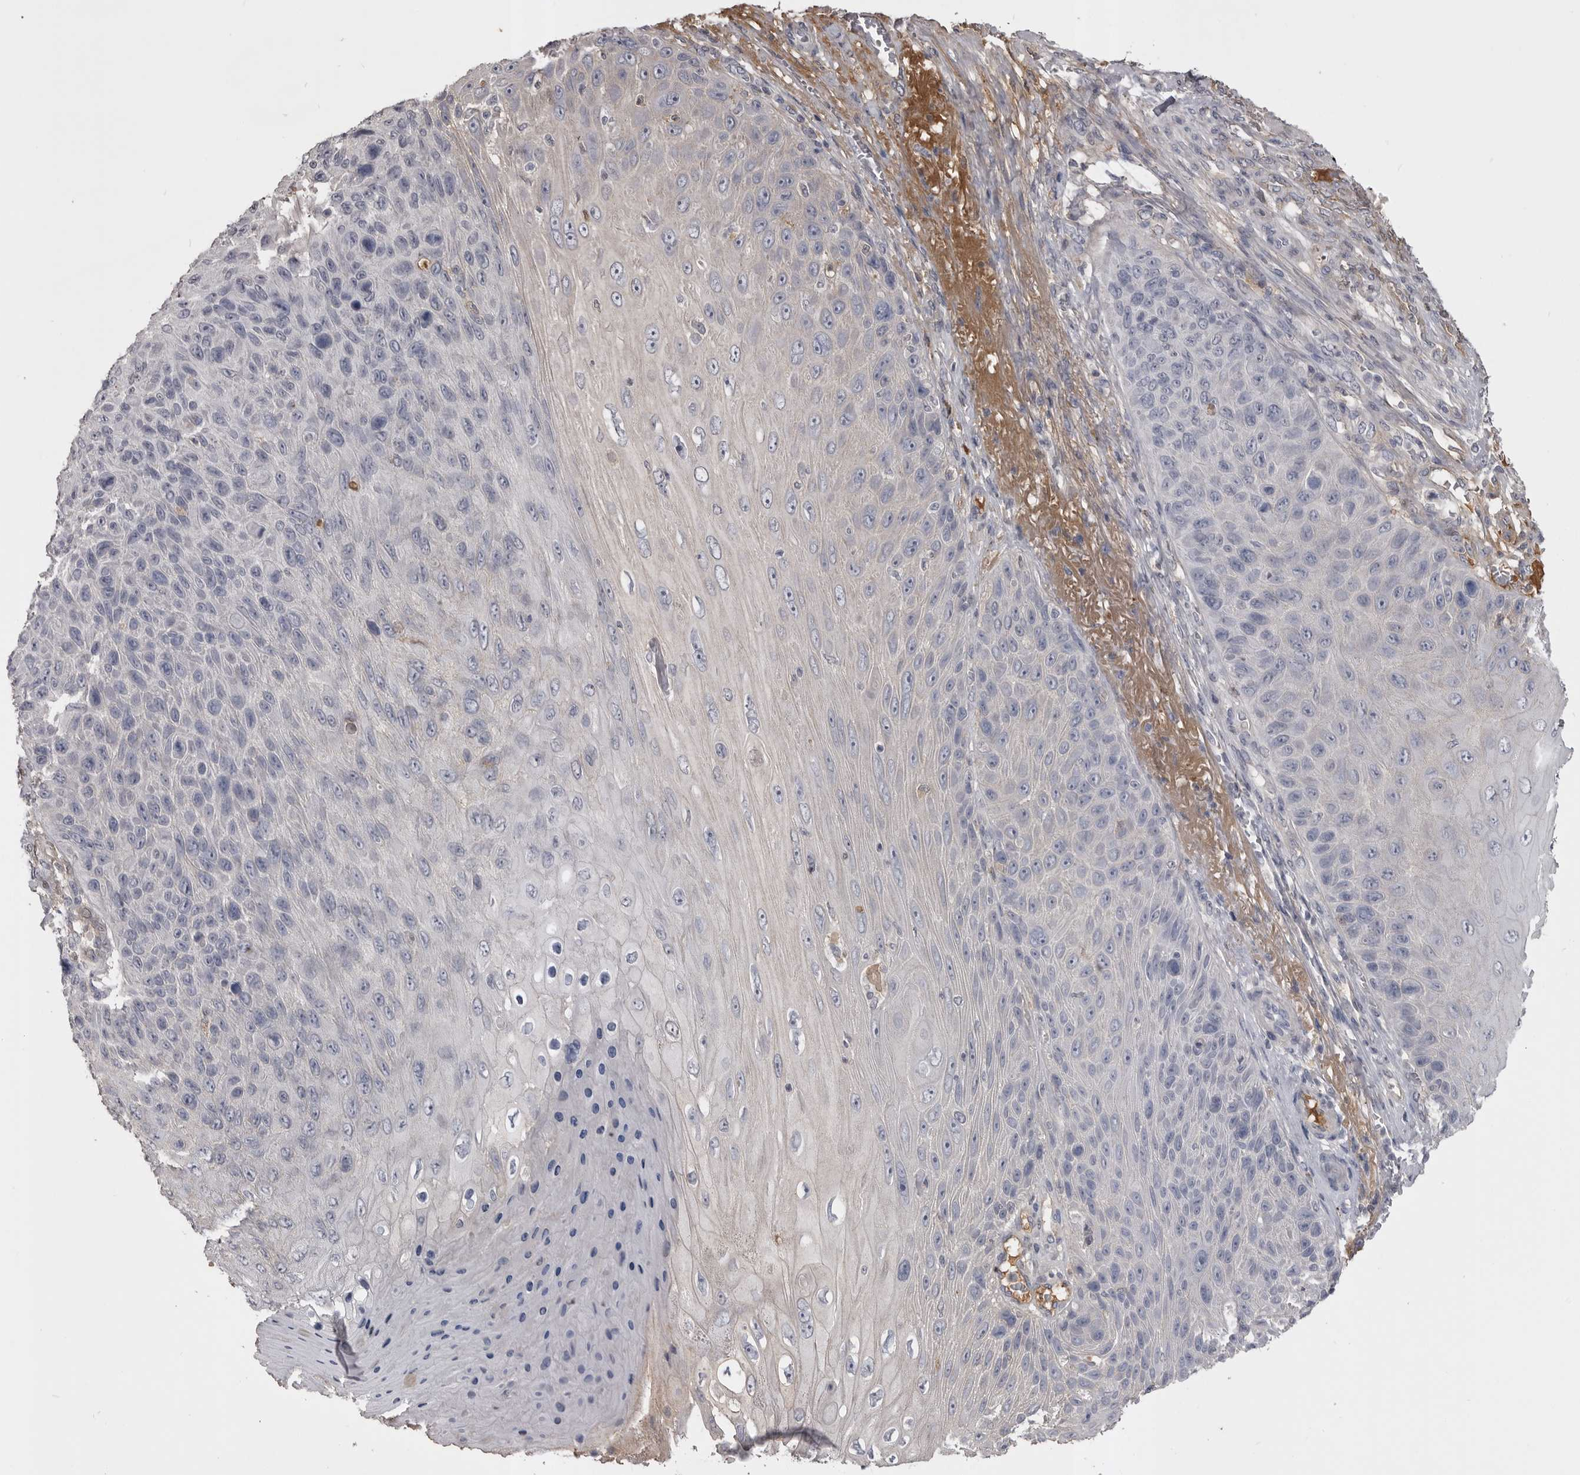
{"staining": {"intensity": "negative", "quantity": "none", "location": "none"}, "tissue": "skin cancer", "cell_type": "Tumor cells", "image_type": "cancer", "snomed": [{"axis": "morphology", "description": "Squamous cell carcinoma, NOS"}, {"axis": "topography", "description": "Skin"}], "caption": "Squamous cell carcinoma (skin) stained for a protein using immunohistochemistry (IHC) demonstrates no staining tumor cells.", "gene": "AHSG", "patient": {"sex": "female", "age": 88}}